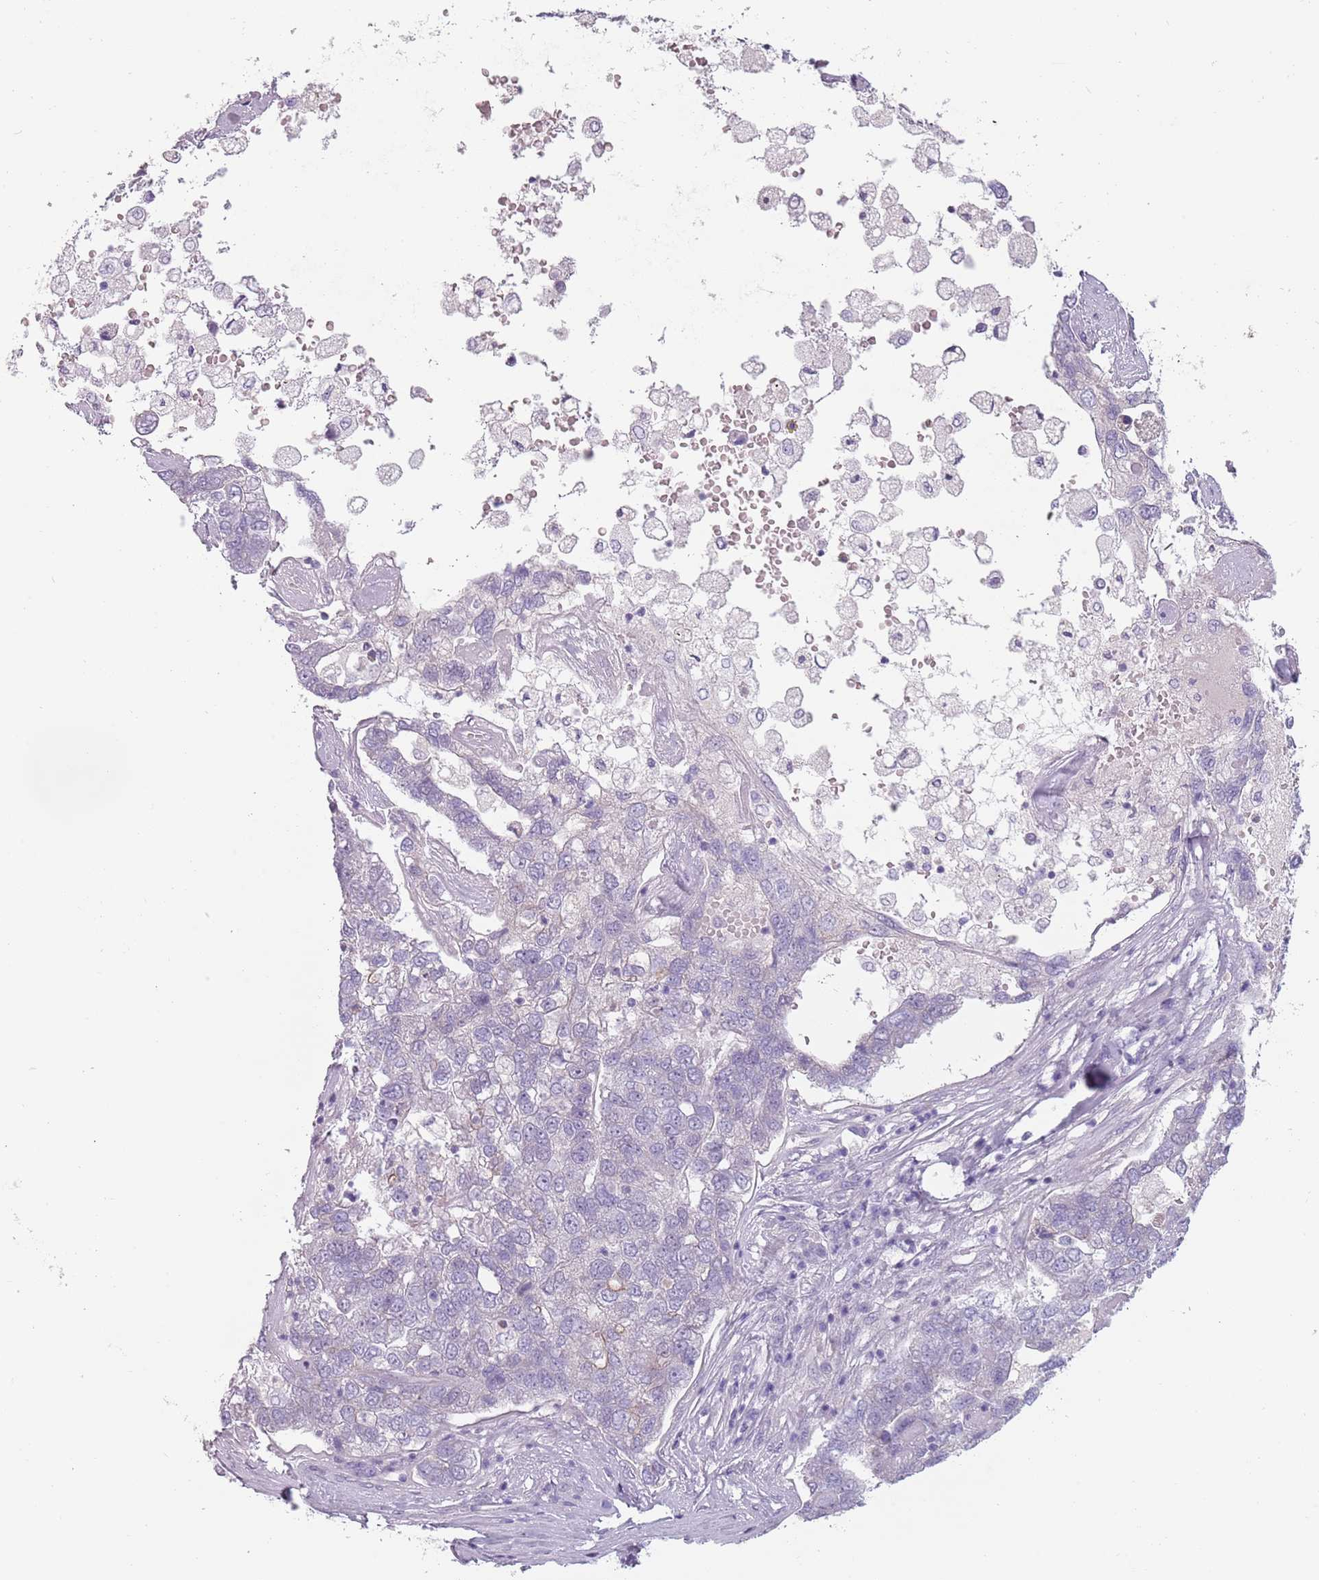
{"staining": {"intensity": "negative", "quantity": "none", "location": "none"}, "tissue": "pancreatic cancer", "cell_type": "Tumor cells", "image_type": "cancer", "snomed": [{"axis": "morphology", "description": "Adenocarcinoma, NOS"}, {"axis": "topography", "description": "Pancreas"}], "caption": "High magnification brightfield microscopy of pancreatic cancer (adenocarcinoma) stained with DAB (brown) and counterstained with hematoxylin (blue): tumor cells show no significant expression.", "gene": "RFX2", "patient": {"sex": "female", "age": 61}}